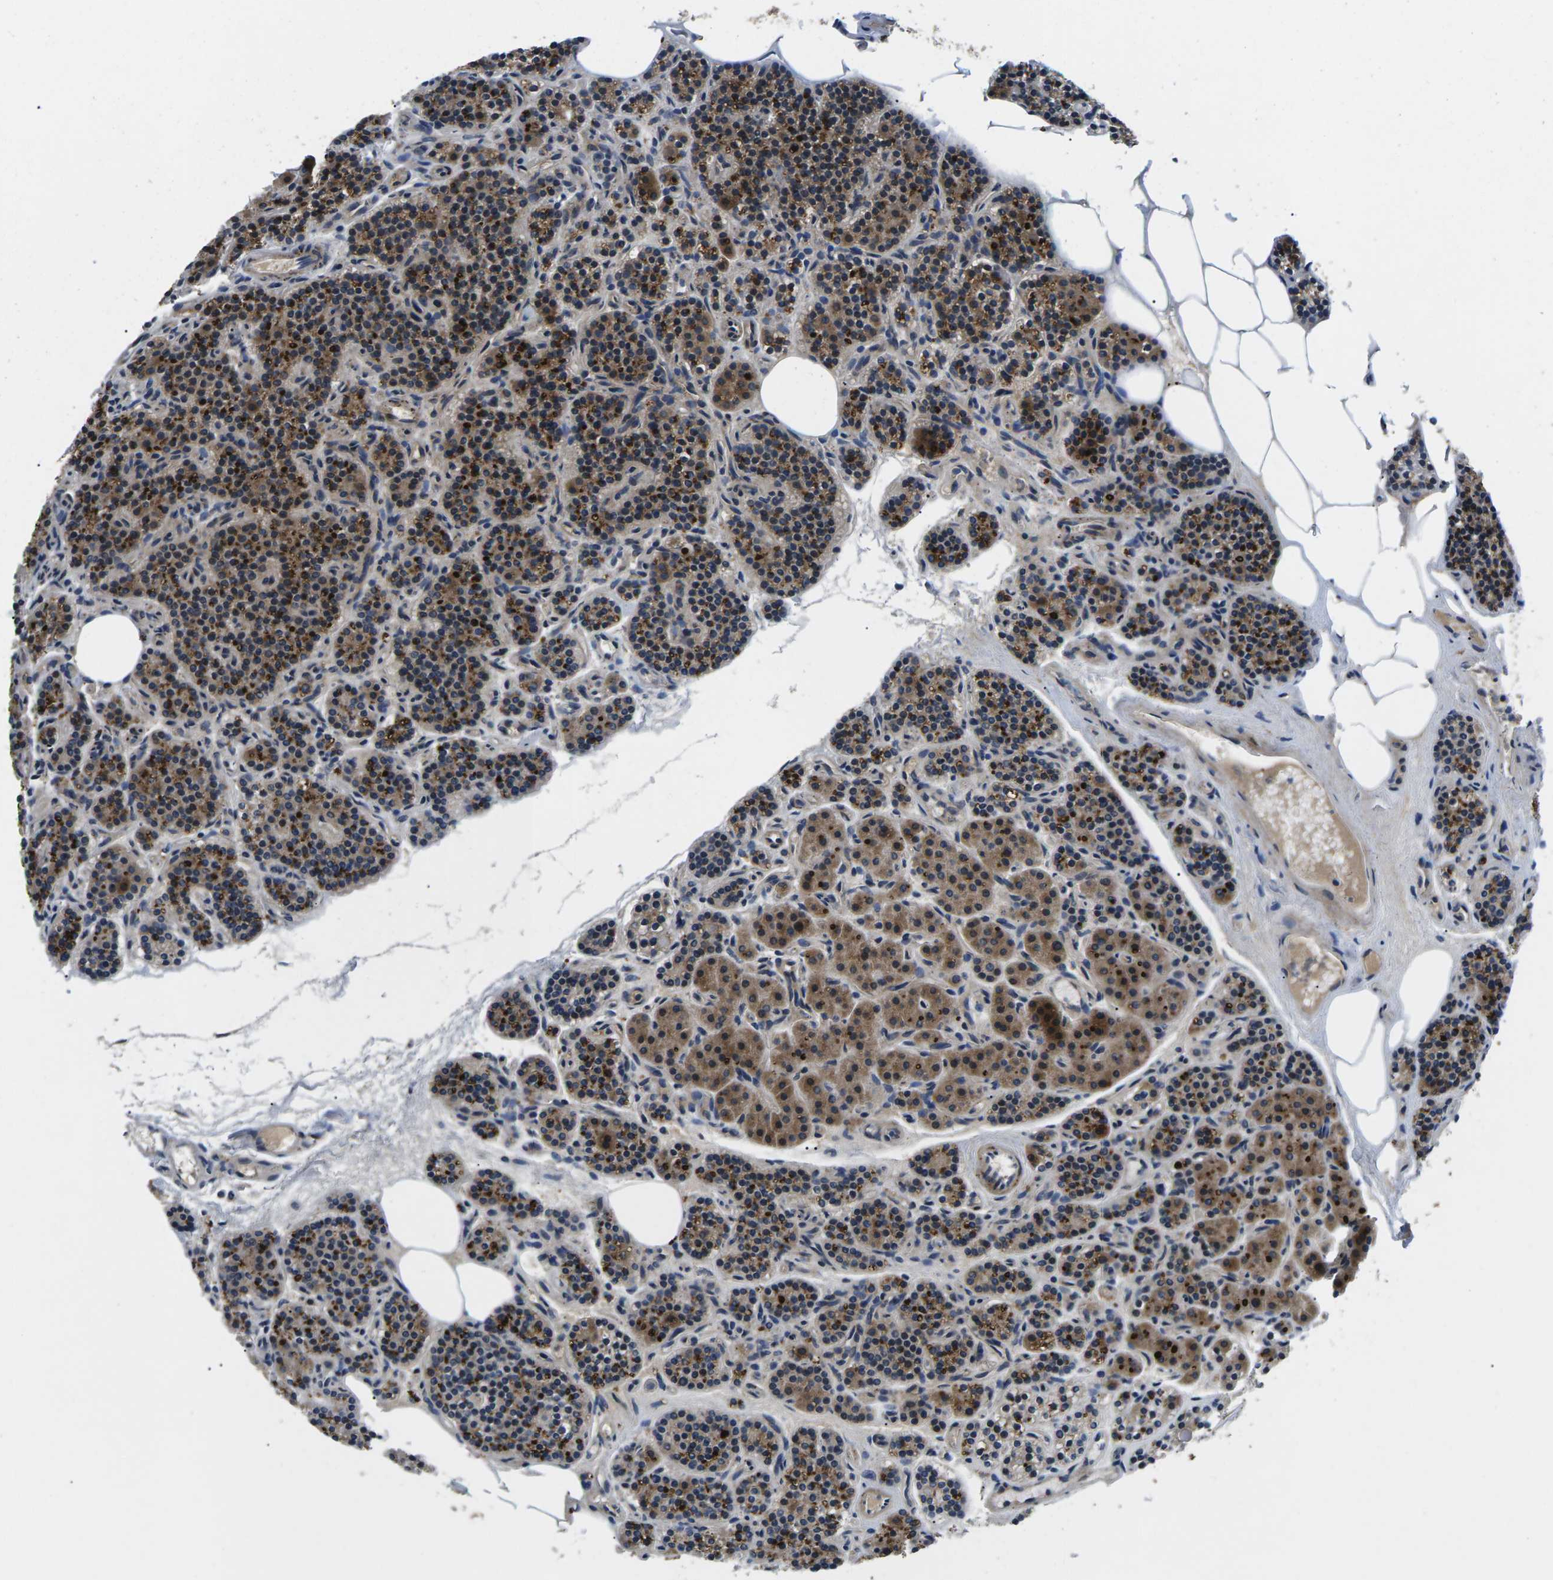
{"staining": {"intensity": "moderate", "quantity": ">75%", "location": "cytoplasmic/membranous"}, "tissue": "parathyroid gland", "cell_type": "Glandular cells", "image_type": "normal", "snomed": [{"axis": "morphology", "description": "Normal tissue, NOS"}, {"axis": "morphology", "description": "Adenoma, NOS"}, {"axis": "topography", "description": "Parathyroid gland"}], "caption": "Protein analysis of benign parathyroid gland shows moderate cytoplasmic/membranous positivity in approximately >75% of glandular cells.", "gene": "PLCE1", "patient": {"sex": "female", "age": 74}}